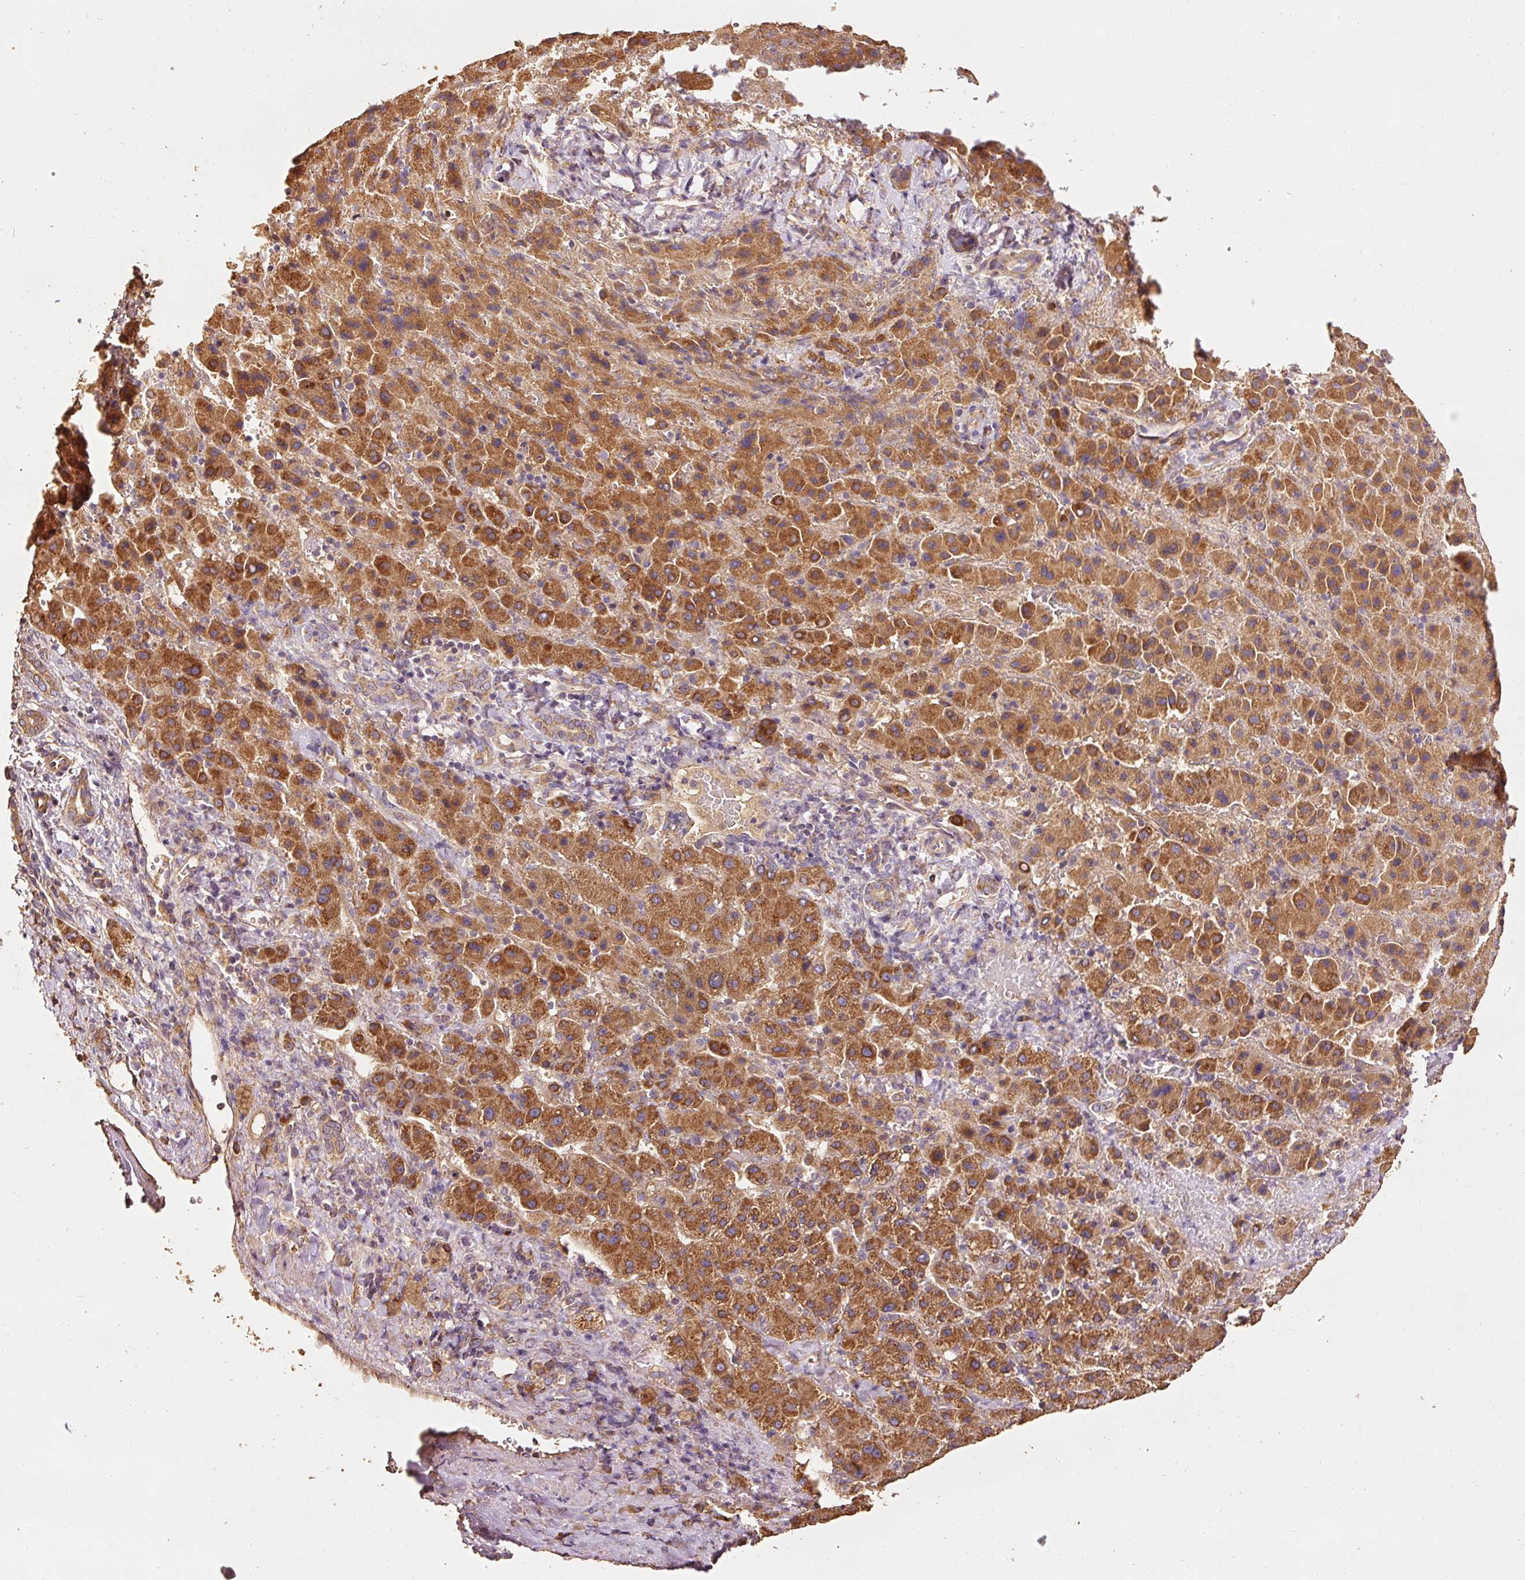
{"staining": {"intensity": "strong", "quantity": ">75%", "location": "cytoplasmic/membranous"}, "tissue": "liver cancer", "cell_type": "Tumor cells", "image_type": "cancer", "snomed": [{"axis": "morphology", "description": "Carcinoma, Hepatocellular, NOS"}, {"axis": "topography", "description": "Liver"}], "caption": "A histopathology image of human liver hepatocellular carcinoma stained for a protein displays strong cytoplasmic/membranous brown staining in tumor cells.", "gene": "EFHC1", "patient": {"sex": "female", "age": 58}}